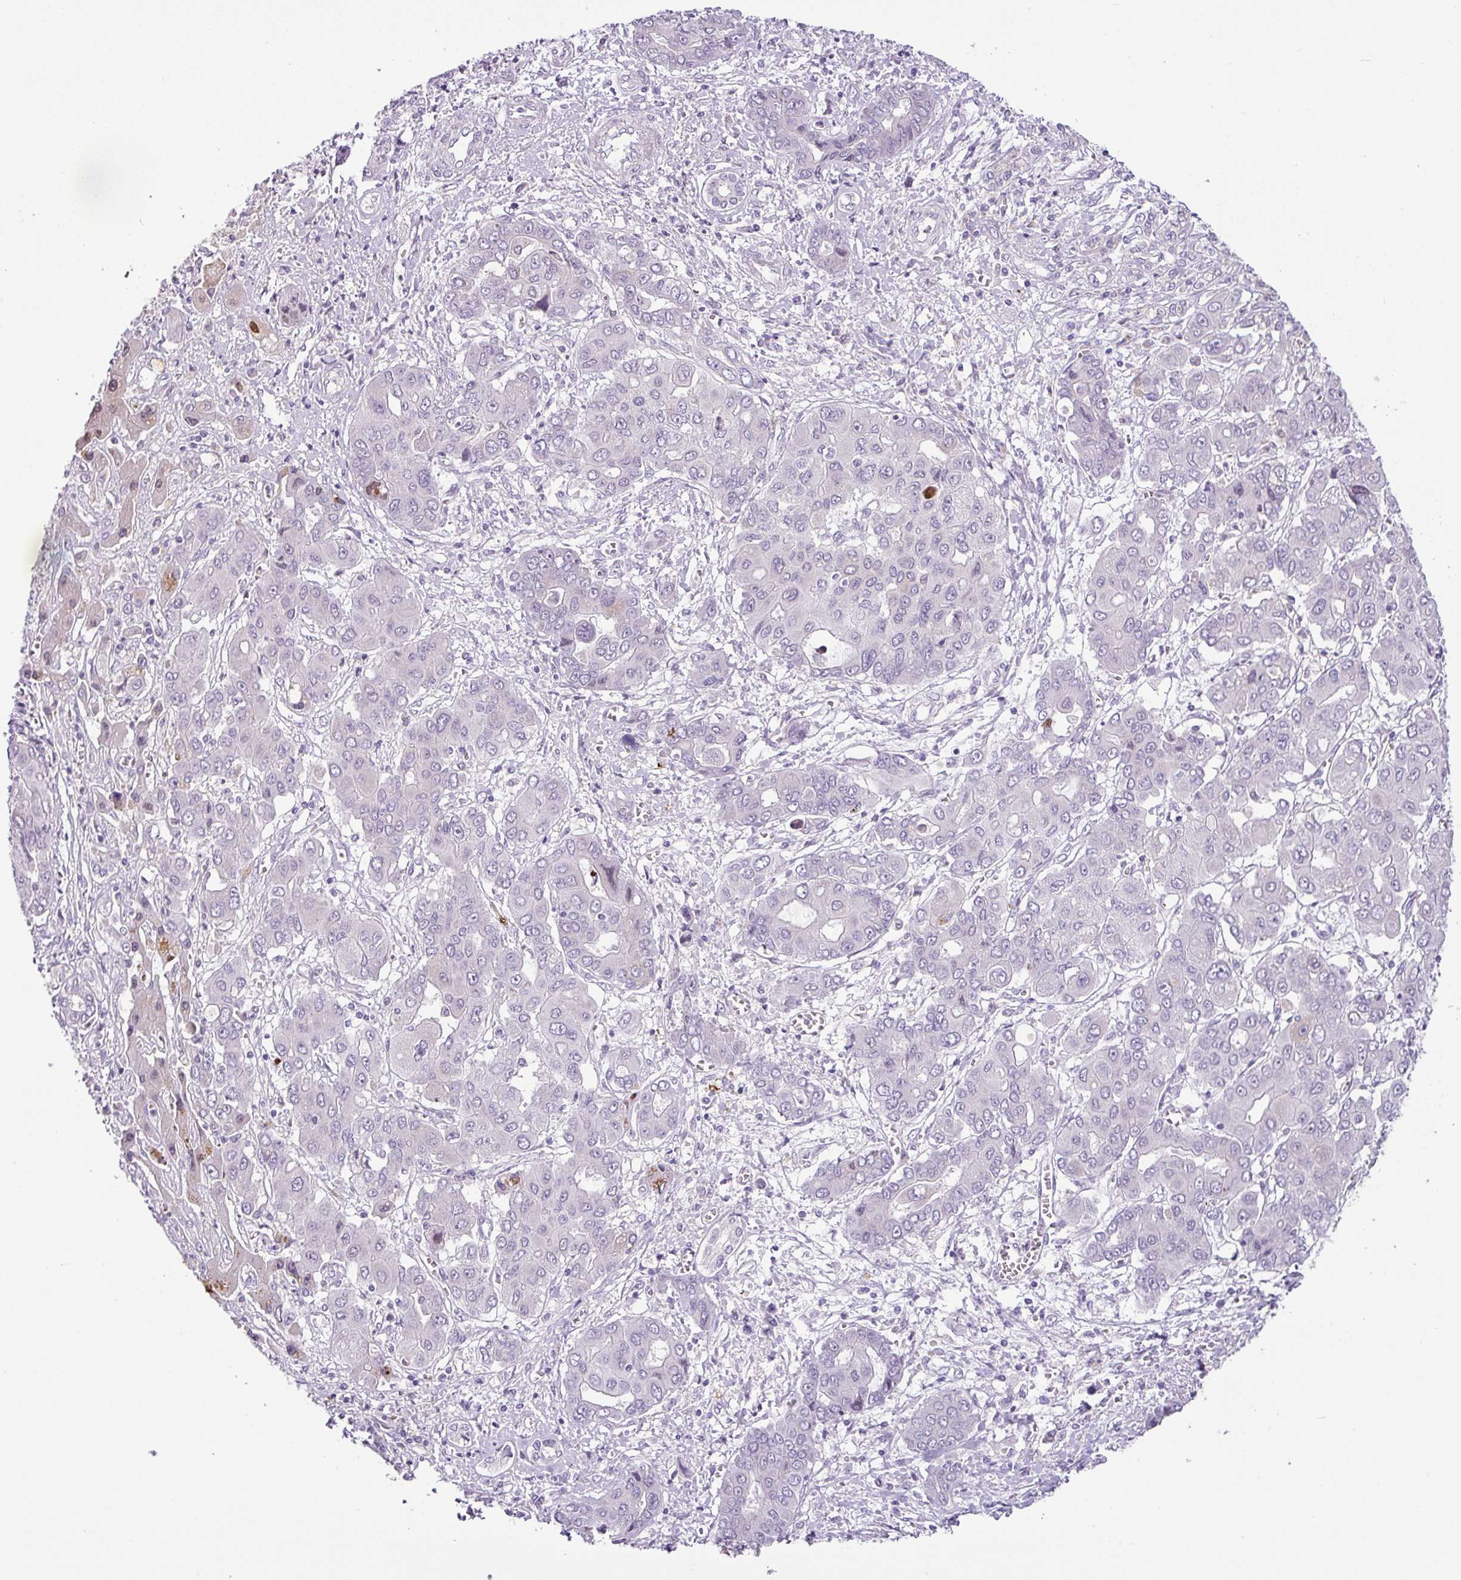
{"staining": {"intensity": "negative", "quantity": "none", "location": "none"}, "tissue": "liver cancer", "cell_type": "Tumor cells", "image_type": "cancer", "snomed": [{"axis": "morphology", "description": "Cholangiocarcinoma"}, {"axis": "topography", "description": "Liver"}], "caption": "Micrograph shows no significant protein expression in tumor cells of cholangiocarcinoma (liver). The staining is performed using DAB brown chromogen with nuclei counter-stained in using hematoxylin.", "gene": "HMCN2", "patient": {"sex": "male", "age": 67}}